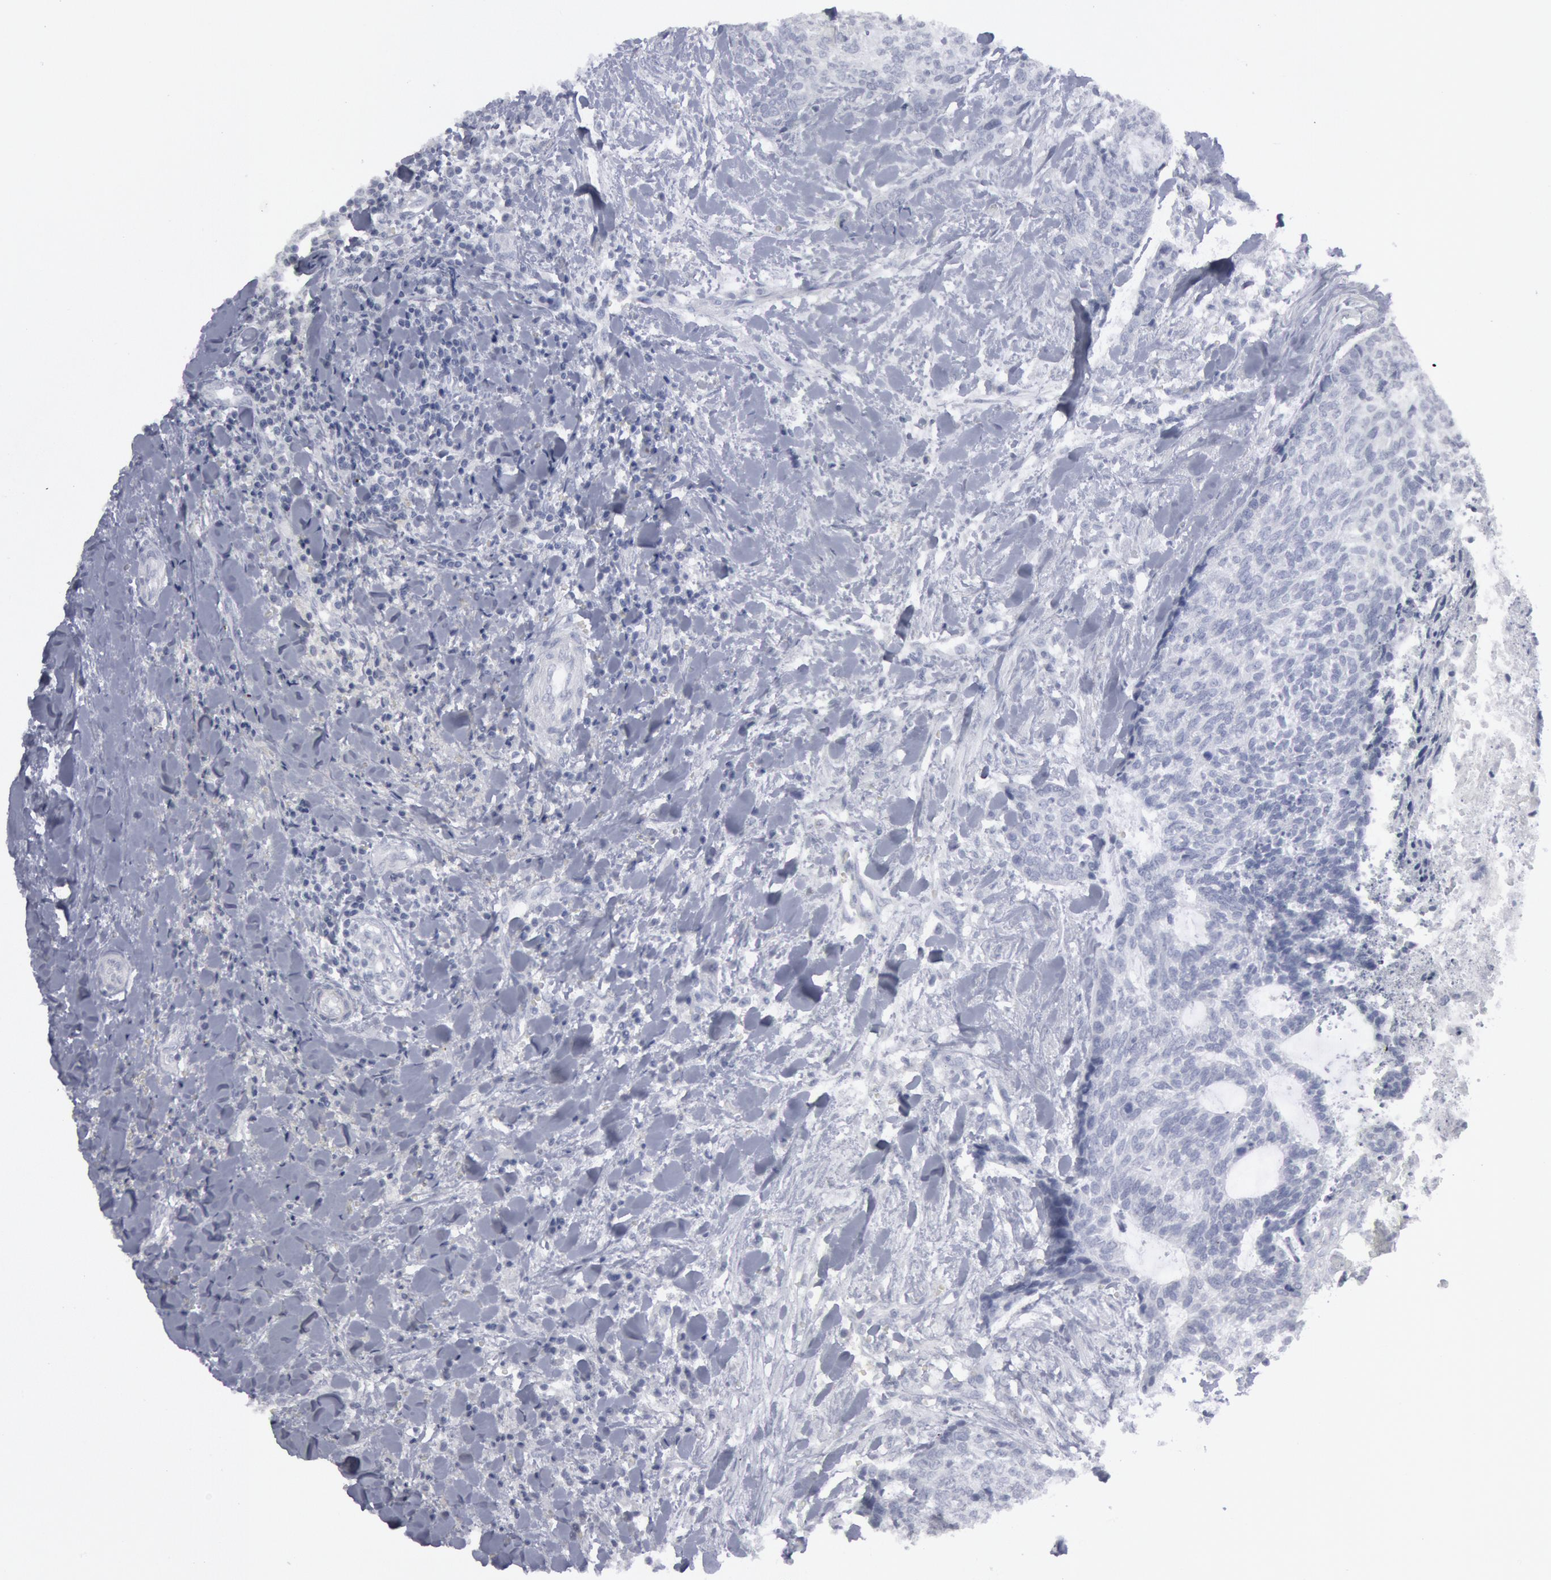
{"staining": {"intensity": "negative", "quantity": "none", "location": "none"}, "tissue": "head and neck cancer", "cell_type": "Tumor cells", "image_type": "cancer", "snomed": [{"axis": "morphology", "description": "Squamous cell carcinoma, NOS"}, {"axis": "topography", "description": "Salivary gland"}, {"axis": "topography", "description": "Head-Neck"}], "caption": "Protein analysis of head and neck squamous cell carcinoma displays no significant positivity in tumor cells.", "gene": "DMC1", "patient": {"sex": "male", "age": 70}}